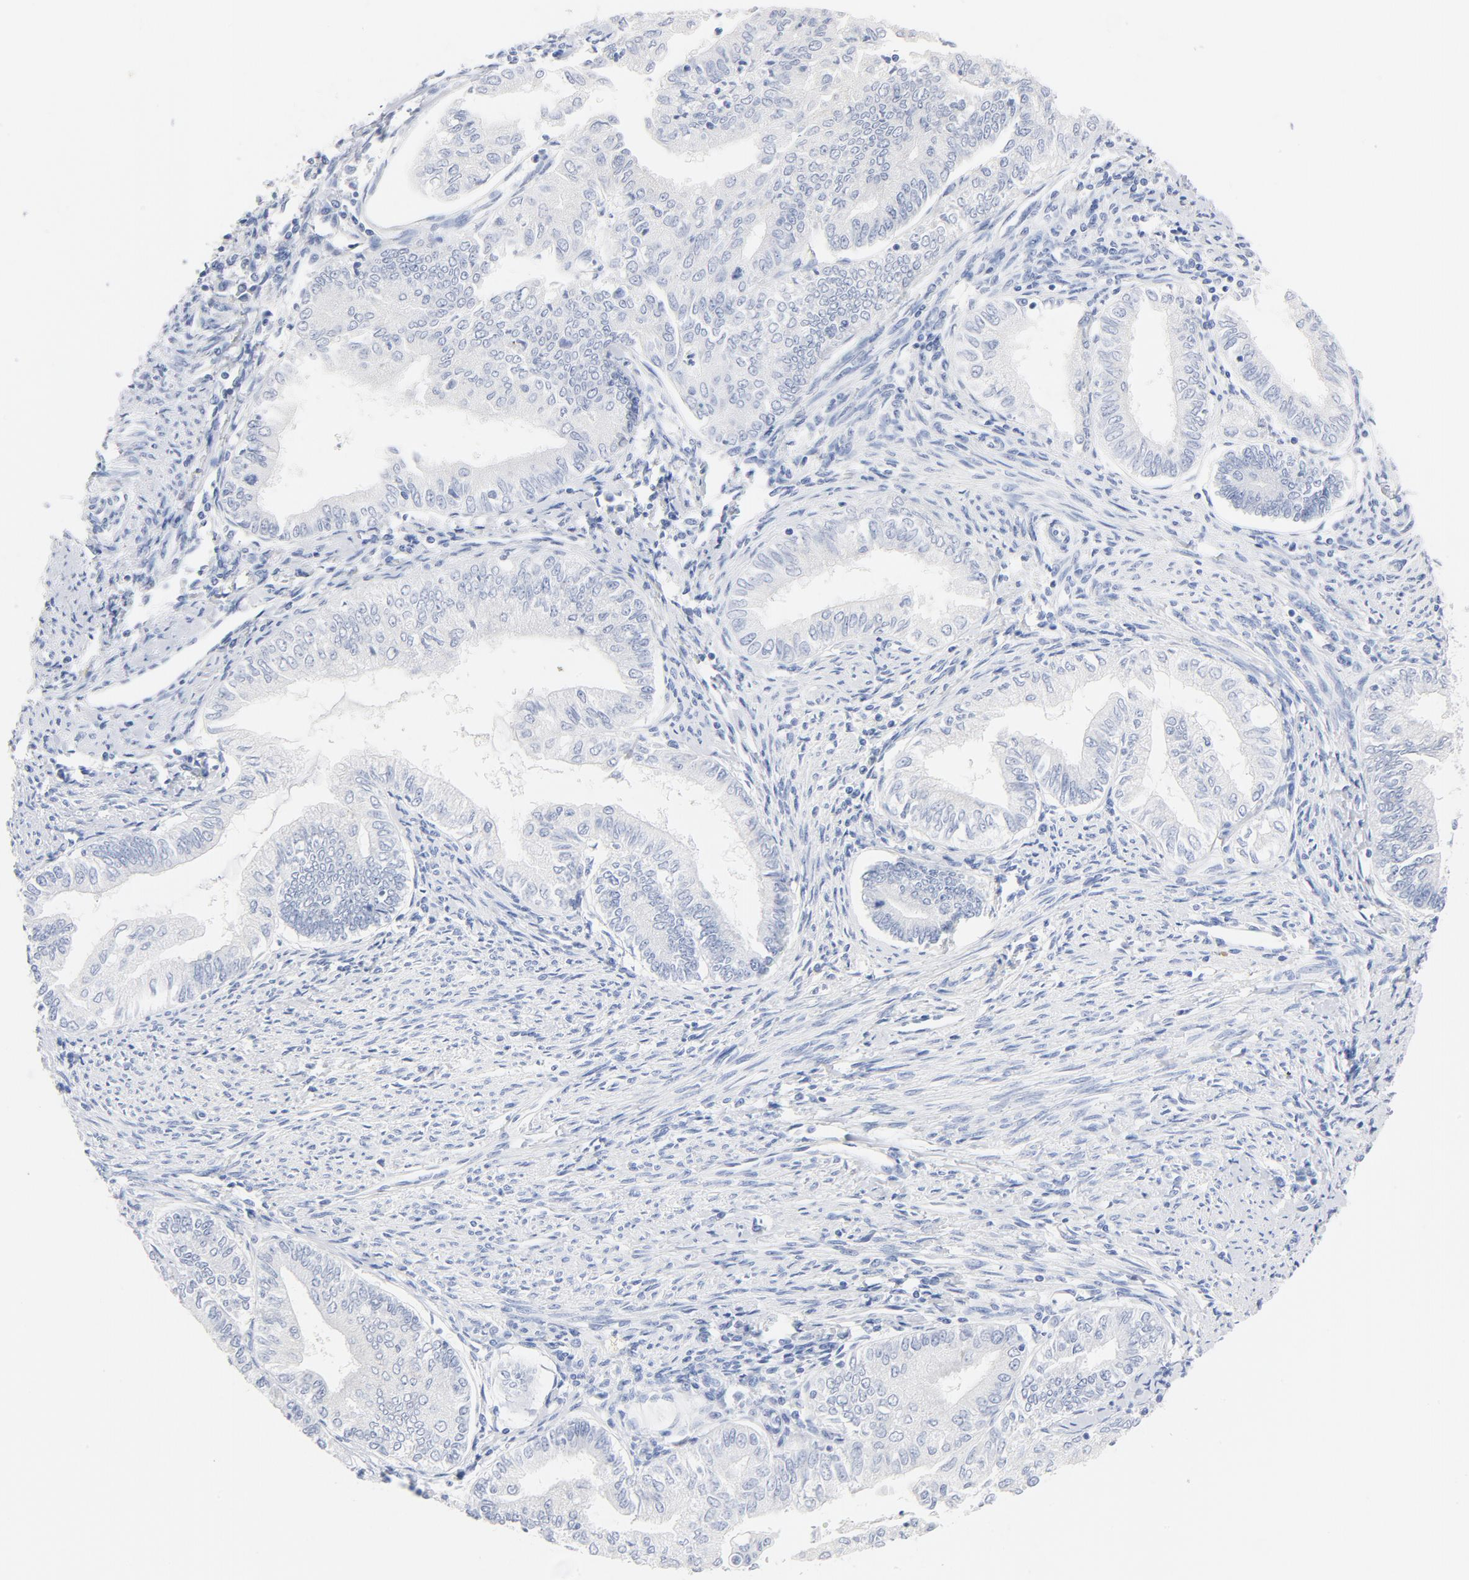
{"staining": {"intensity": "negative", "quantity": "none", "location": "none"}, "tissue": "endometrial cancer", "cell_type": "Tumor cells", "image_type": "cancer", "snomed": [{"axis": "morphology", "description": "Adenocarcinoma, NOS"}, {"axis": "topography", "description": "Endometrium"}], "caption": "DAB immunohistochemical staining of human endometrial cancer reveals no significant positivity in tumor cells.", "gene": "FGFR3", "patient": {"sex": "female", "age": 66}}